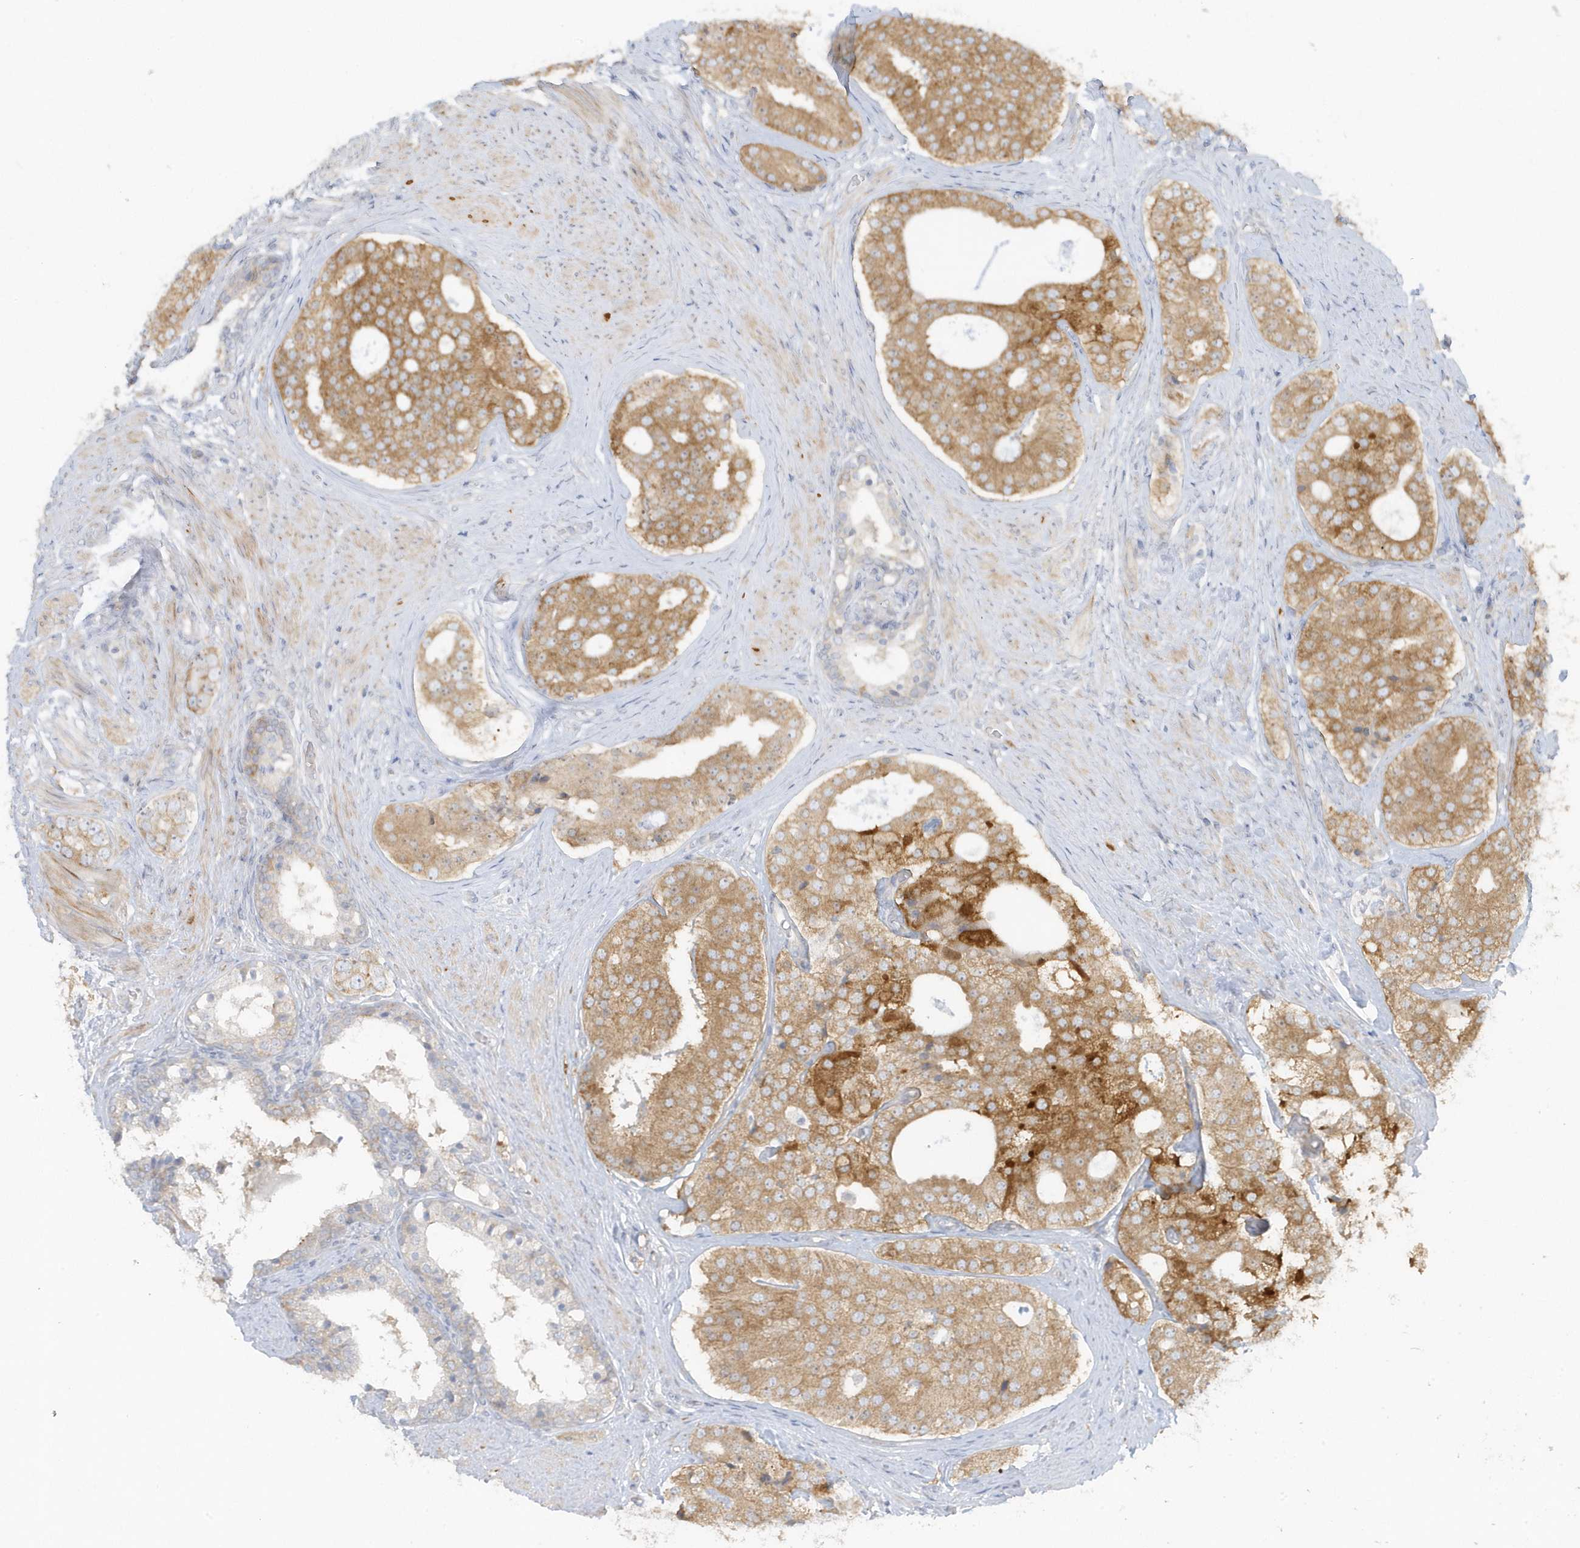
{"staining": {"intensity": "moderate", "quantity": ">75%", "location": "cytoplasmic/membranous"}, "tissue": "prostate cancer", "cell_type": "Tumor cells", "image_type": "cancer", "snomed": [{"axis": "morphology", "description": "Adenocarcinoma, High grade"}, {"axis": "topography", "description": "Prostate"}], "caption": "IHC image of human adenocarcinoma (high-grade) (prostate) stained for a protein (brown), which exhibits medium levels of moderate cytoplasmic/membranous staining in about >75% of tumor cells.", "gene": "SCN3A", "patient": {"sex": "male", "age": 56}}